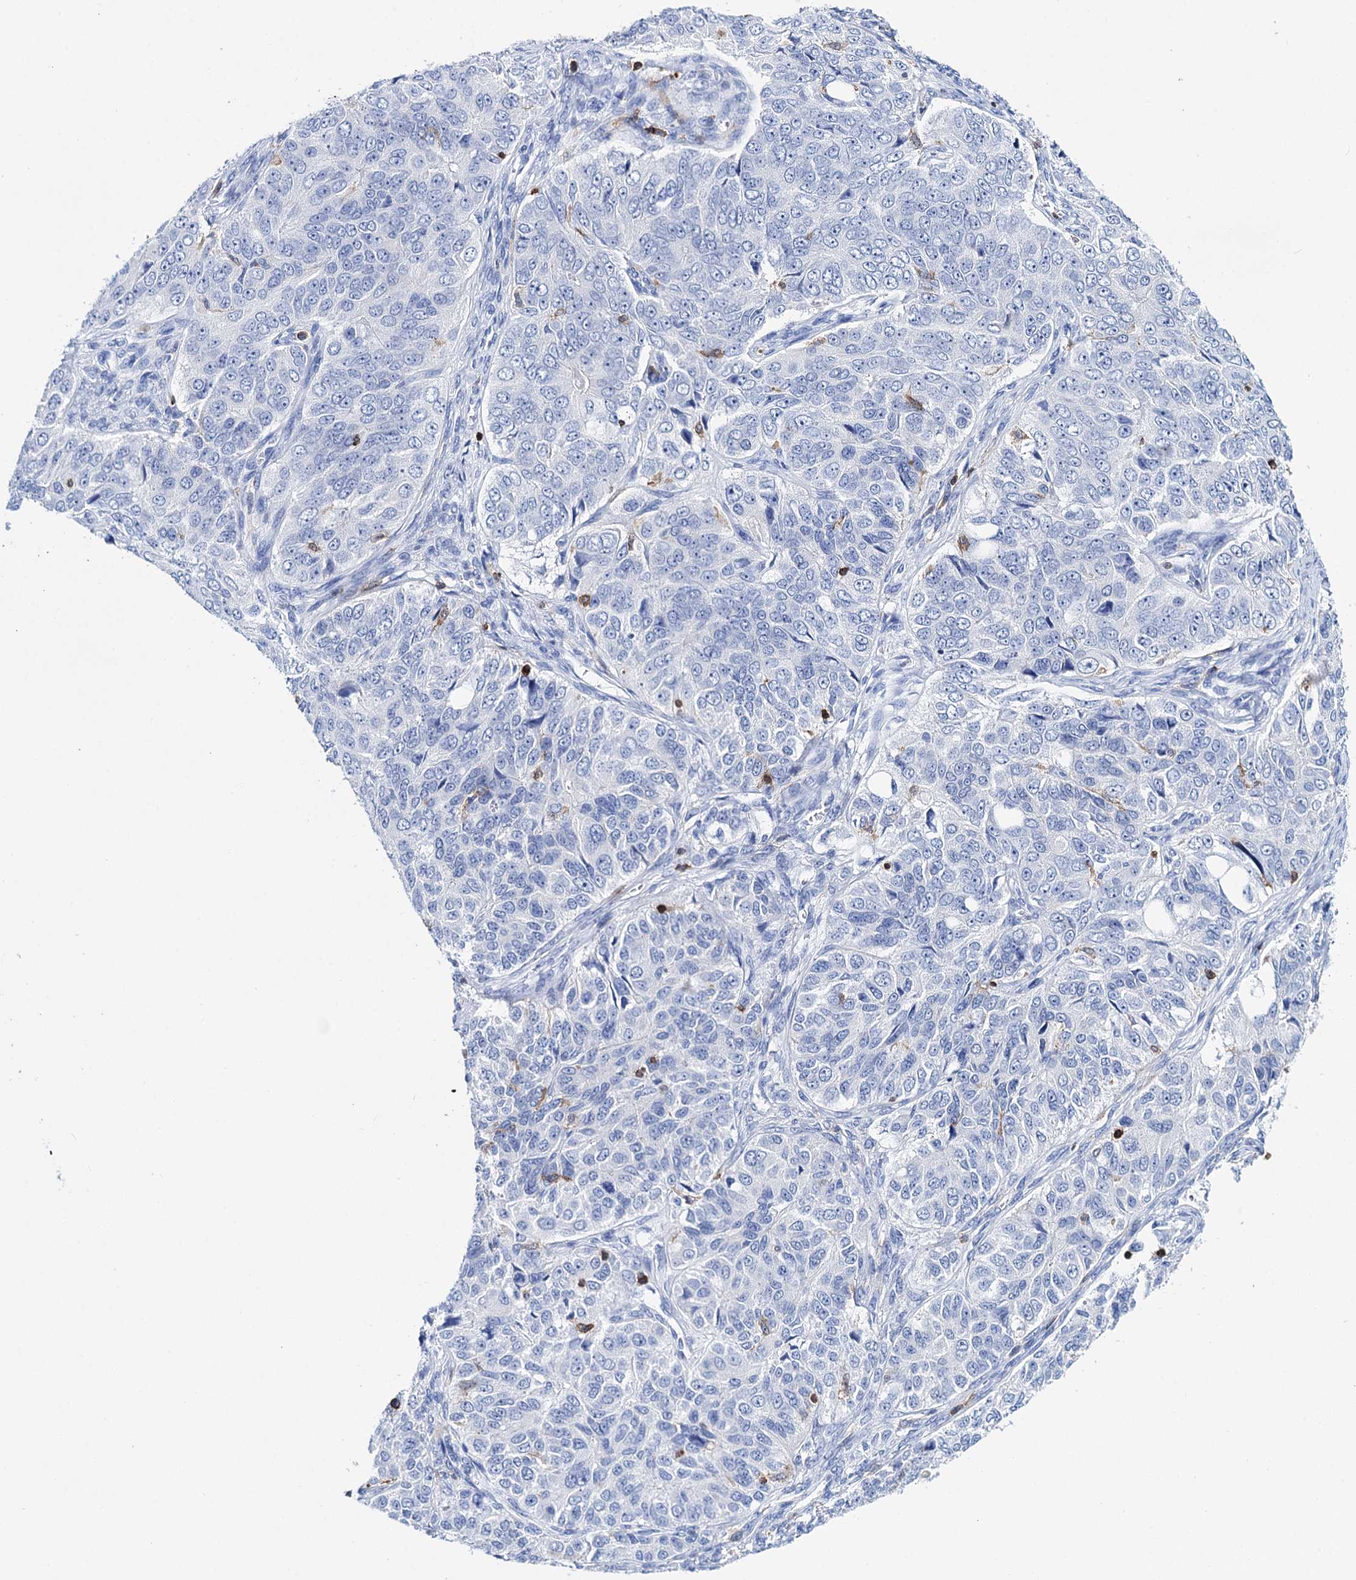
{"staining": {"intensity": "negative", "quantity": "none", "location": "none"}, "tissue": "ovarian cancer", "cell_type": "Tumor cells", "image_type": "cancer", "snomed": [{"axis": "morphology", "description": "Carcinoma, endometroid"}, {"axis": "topography", "description": "Ovary"}], "caption": "An immunohistochemistry (IHC) micrograph of ovarian cancer (endometroid carcinoma) is shown. There is no staining in tumor cells of ovarian cancer (endometroid carcinoma).", "gene": "DEF6", "patient": {"sex": "female", "age": 51}}